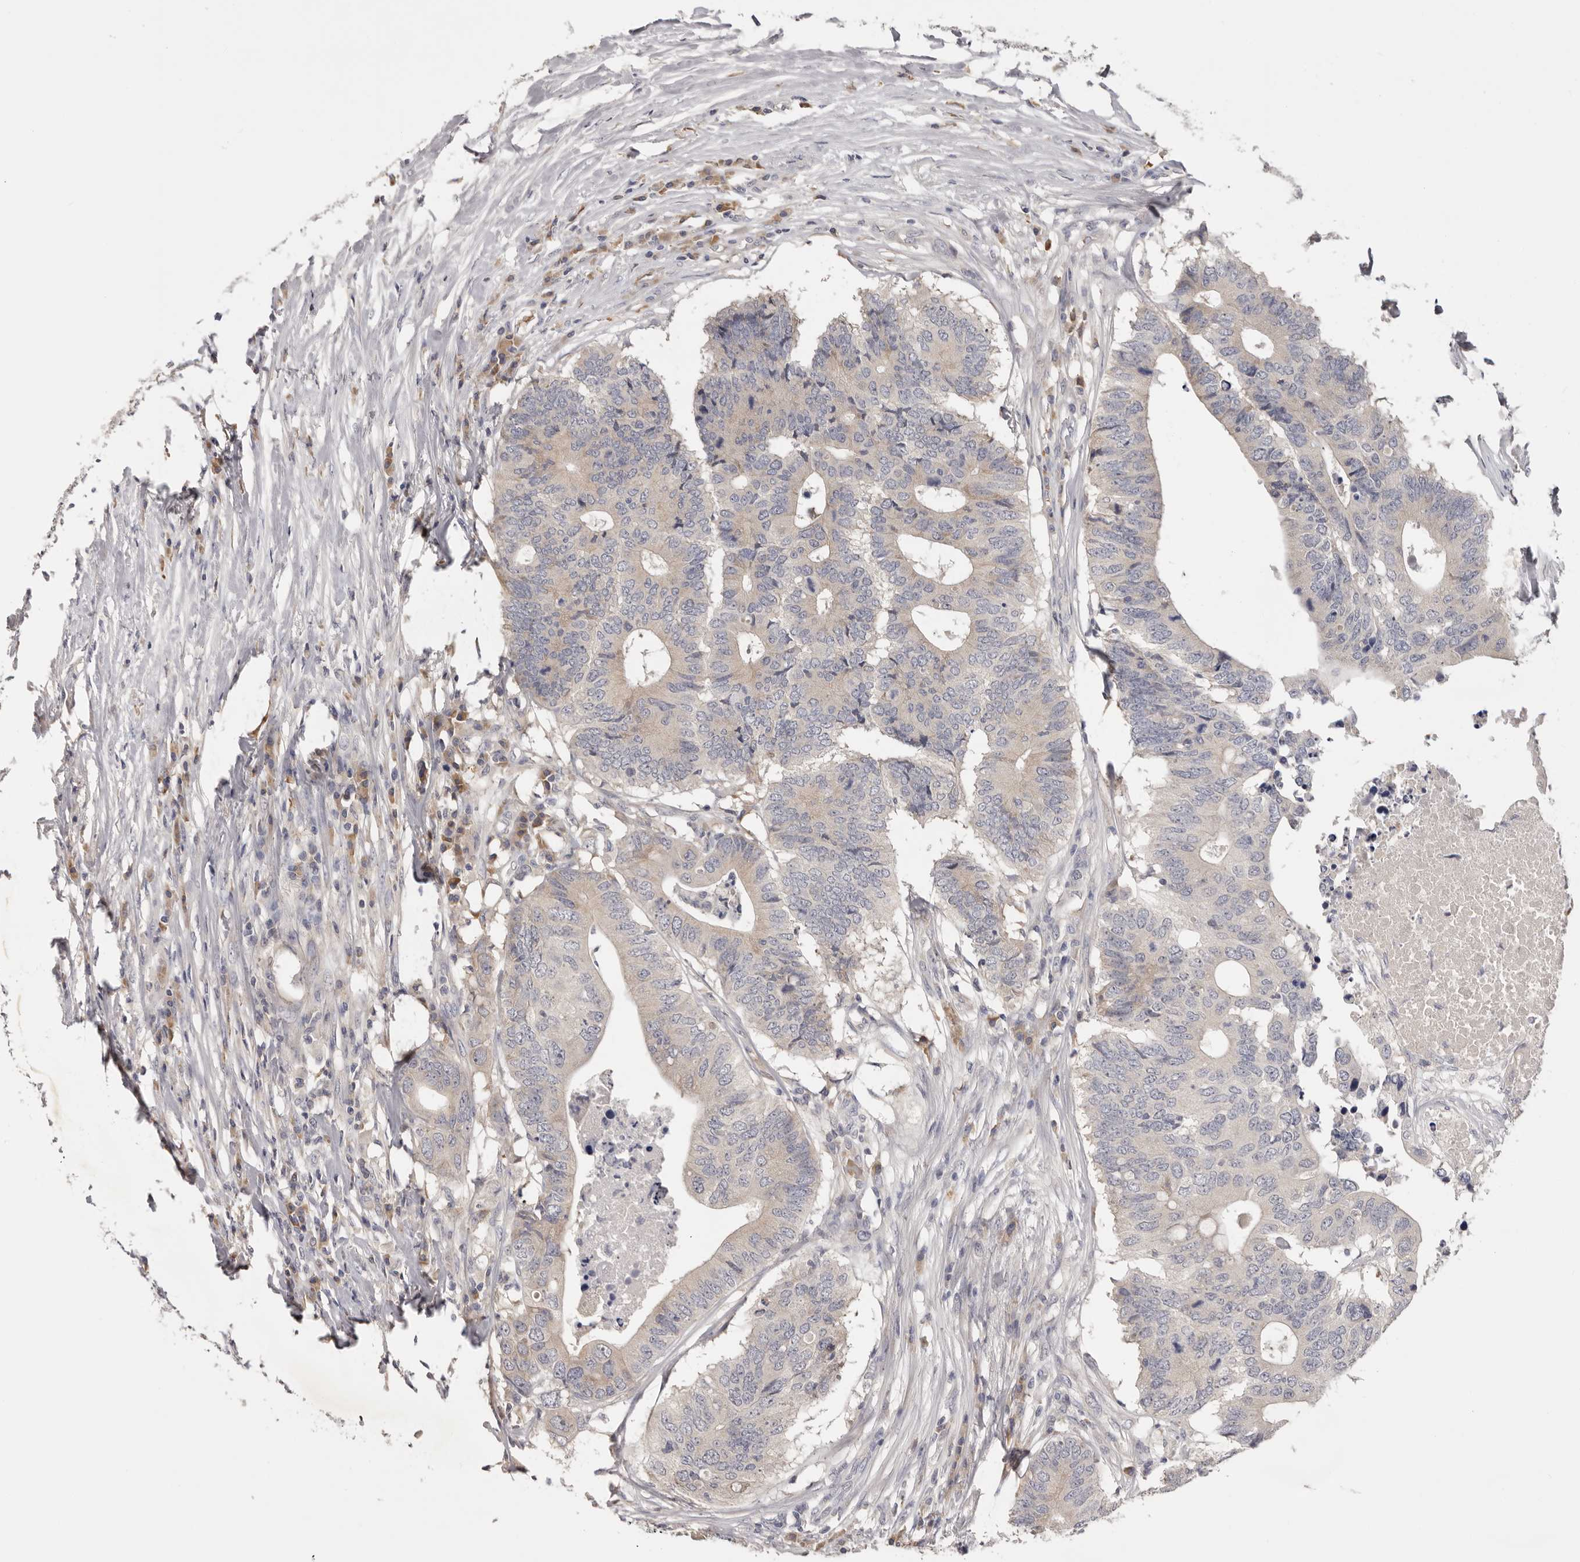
{"staining": {"intensity": "weak", "quantity": "<25%", "location": "cytoplasmic/membranous,nuclear"}, "tissue": "colorectal cancer", "cell_type": "Tumor cells", "image_type": "cancer", "snomed": [{"axis": "morphology", "description": "Adenocarcinoma, NOS"}, {"axis": "topography", "description": "Colon"}], "caption": "A micrograph of adenocarcinoma (colorectal) stained for a protein shows no brown staining in tumor cells. Brightfield microscopy of immunohistochemistry (IHC) stained with DAB (3,3'-diaminobenzidine) (brown) and hematoxylin (blue), captured at high magnification.", "gene": "KIF2B", "patient": {"sex": "male", "age": 71}}